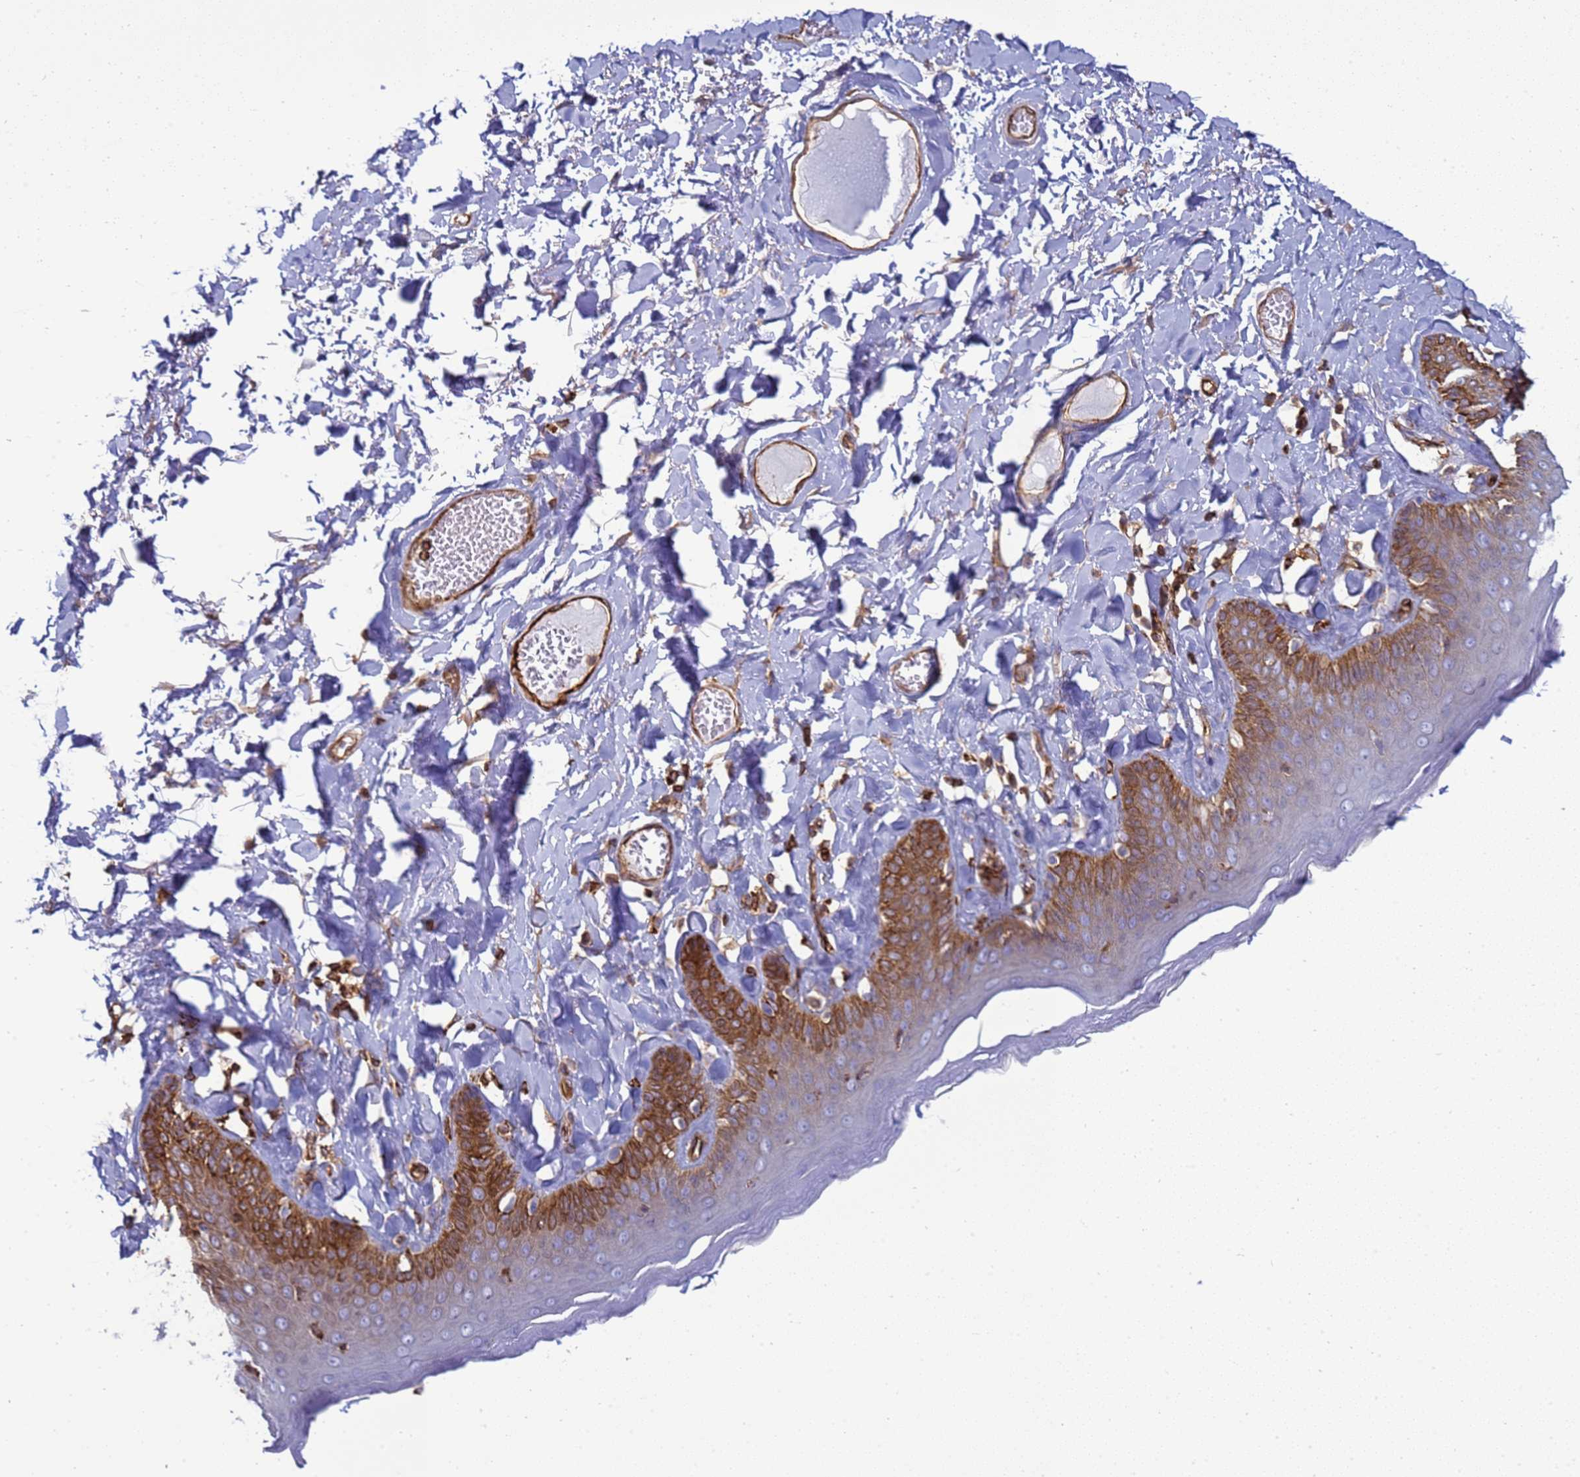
{"staining": {"intensity": "strong", "quantity": "25%-75%", "location": "cytoplasmic/membranous"}, "tissue": "skin", "cell_type": "Epidermal cells", "image_type": "normal", "snomed": [{"axis": "morphology", "description": "Normal tissue, NOS"}, {"axis": "topography", "description": "Anal"}], "caption": "Brown immunohistochemical staining in benign skin exhibits strong cytoplasmic/membranous staining in about 25%-75% of epidermal cells. Nuclei are stained in blue.", "gene": "ZBTB8OS", "patient": {"sex": "male", "age": 69}}